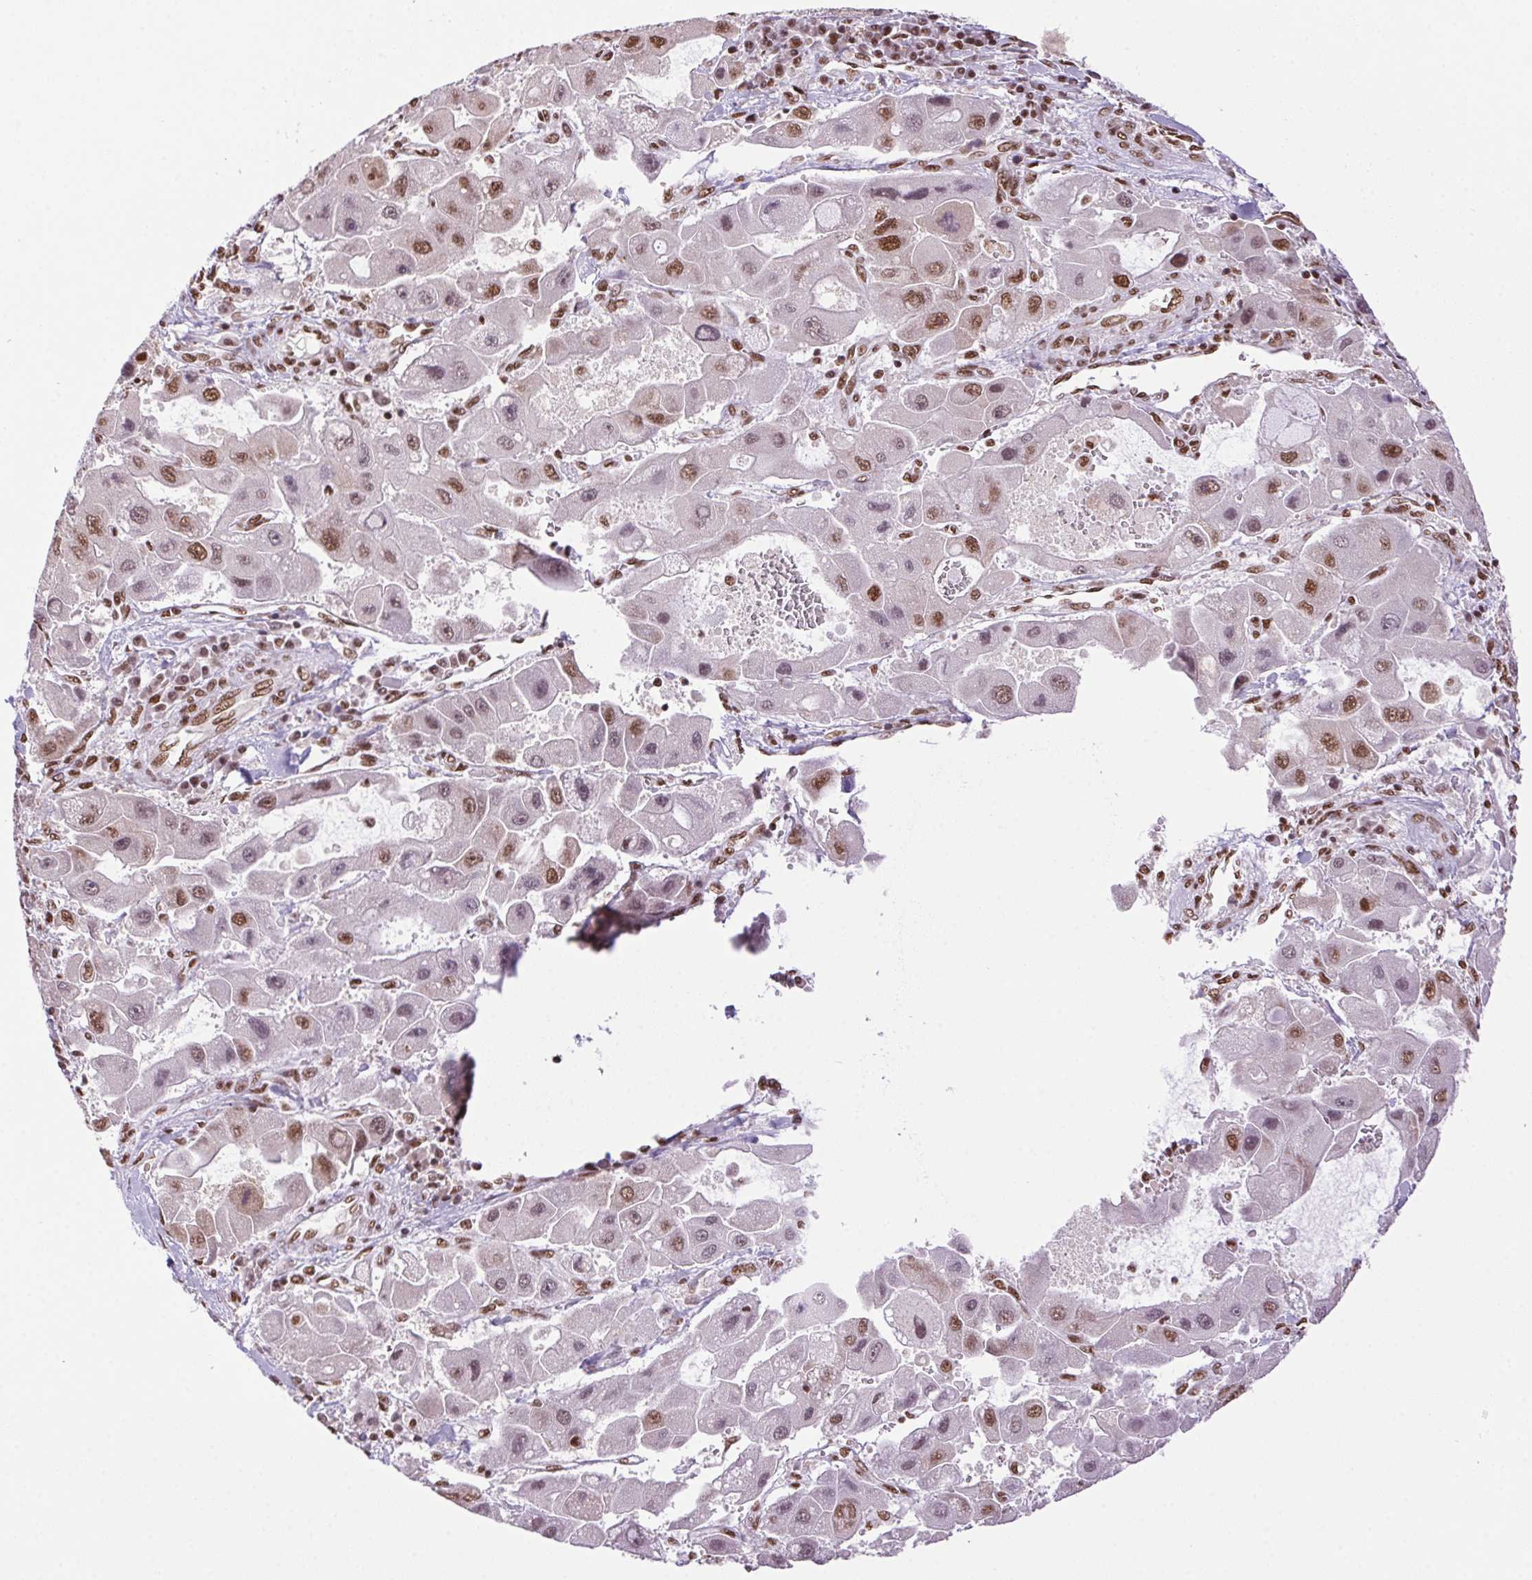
{"staining": {"intensity": "moderate", "quantity": "25%-75%", "location": "nuclear"}, "tissue": "liver cancer", "cell_type": "Tumor cells", "image_type": "cancer", "snomed": [{"axis": "morphology", "description": "Carcinoma, Hepatocellular, NOS"}, {"axis": "topography", "description": "Liver"}], "caption": "Immunohistochemistry (DAB) staining of human liver cancer displays moderate nuclear protein positivity in about 25%-75% of tumor cells. The staining was performed using DAB, with brown indicating positive protein expression. Nuclei are stained blue with hematoxylin.", "gene": "ZNF207", "patient": {"sex": "male", "age": 24}}